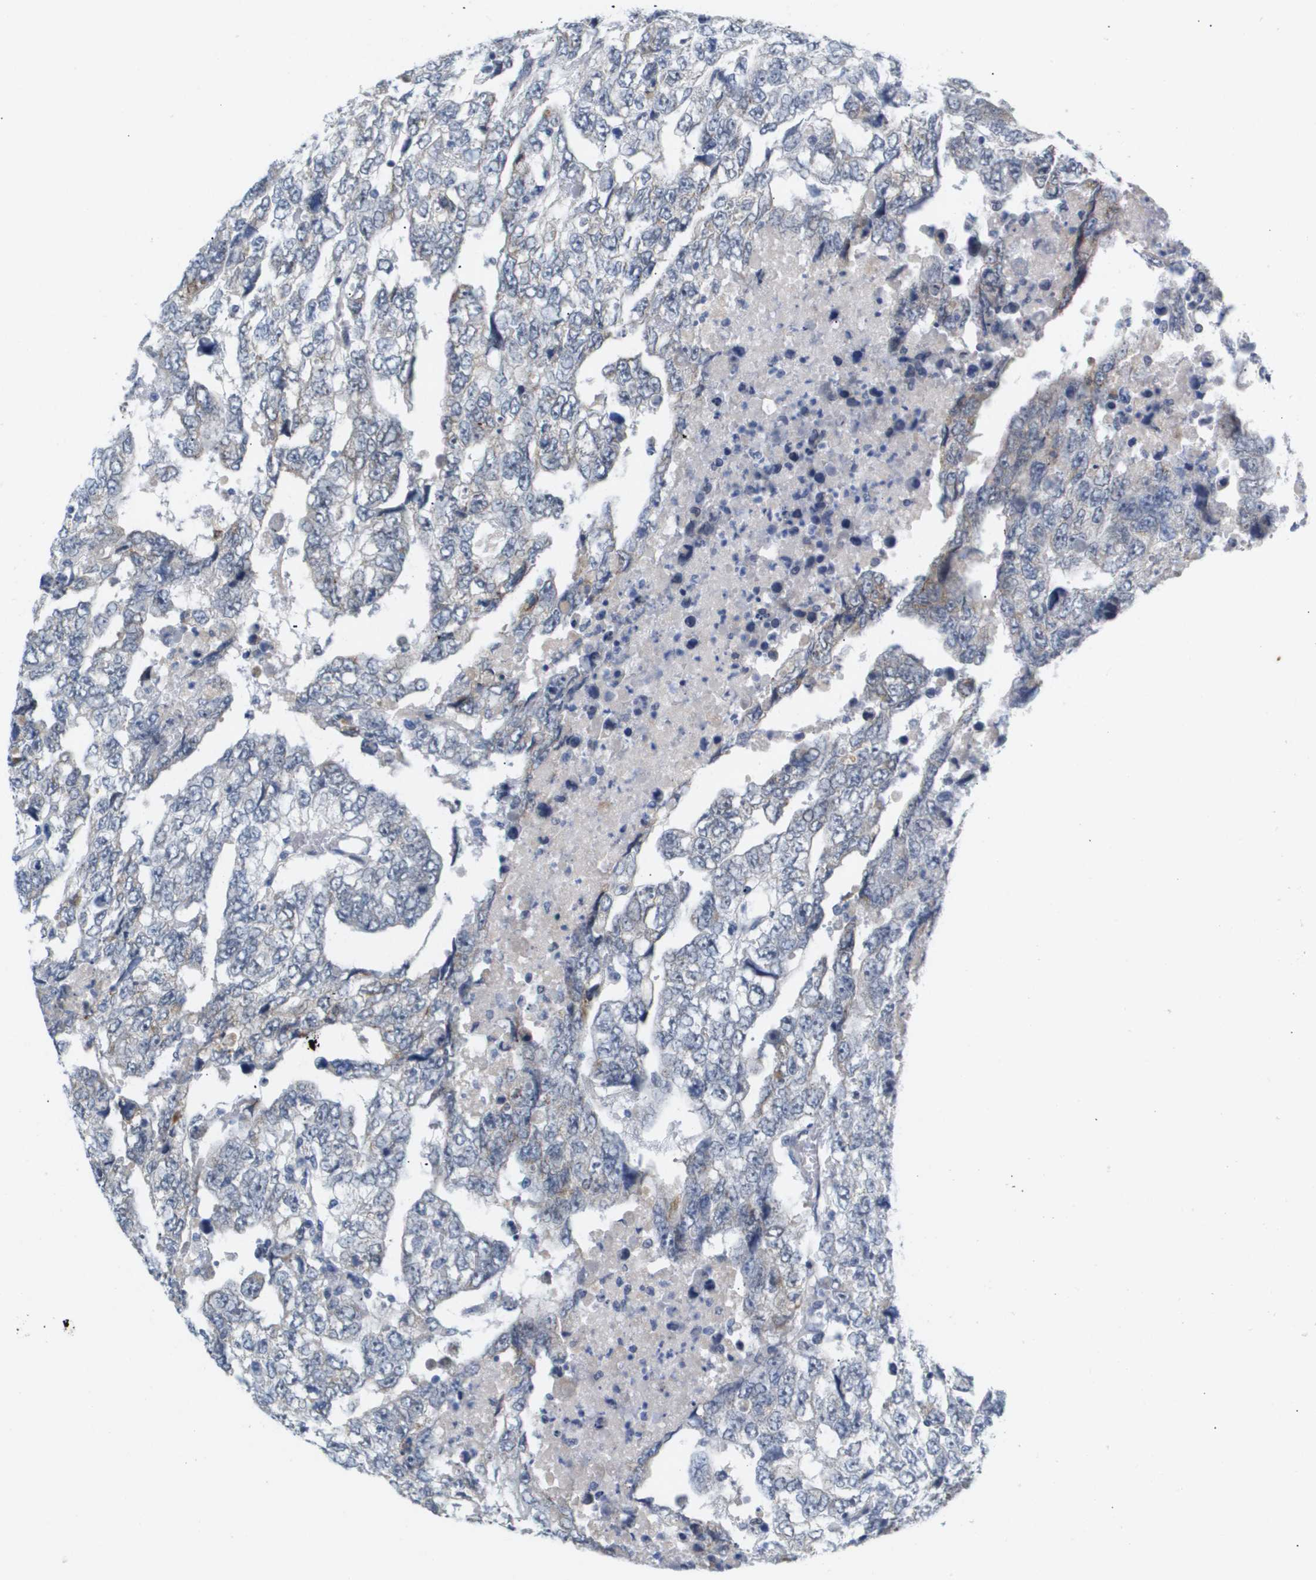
{"staining": {"intensity": "negative", "quantity": "none", "location": "none"}, "tissue": "testis cancer", "cell_type": "Tumor cells", "image_type": "cancer", "snomed": [{"axis": "morphology", "description": "Carcinoma, Embryonal, NOS"}, {"axis": "topography", "description": "Testis"}], "caption": "This is an IHC image of testis cancer (embryonal carcinoma). There is no expression in tumor cells.", "gene": "PPARD", "patient": {"sex": "male", "age": 36}}